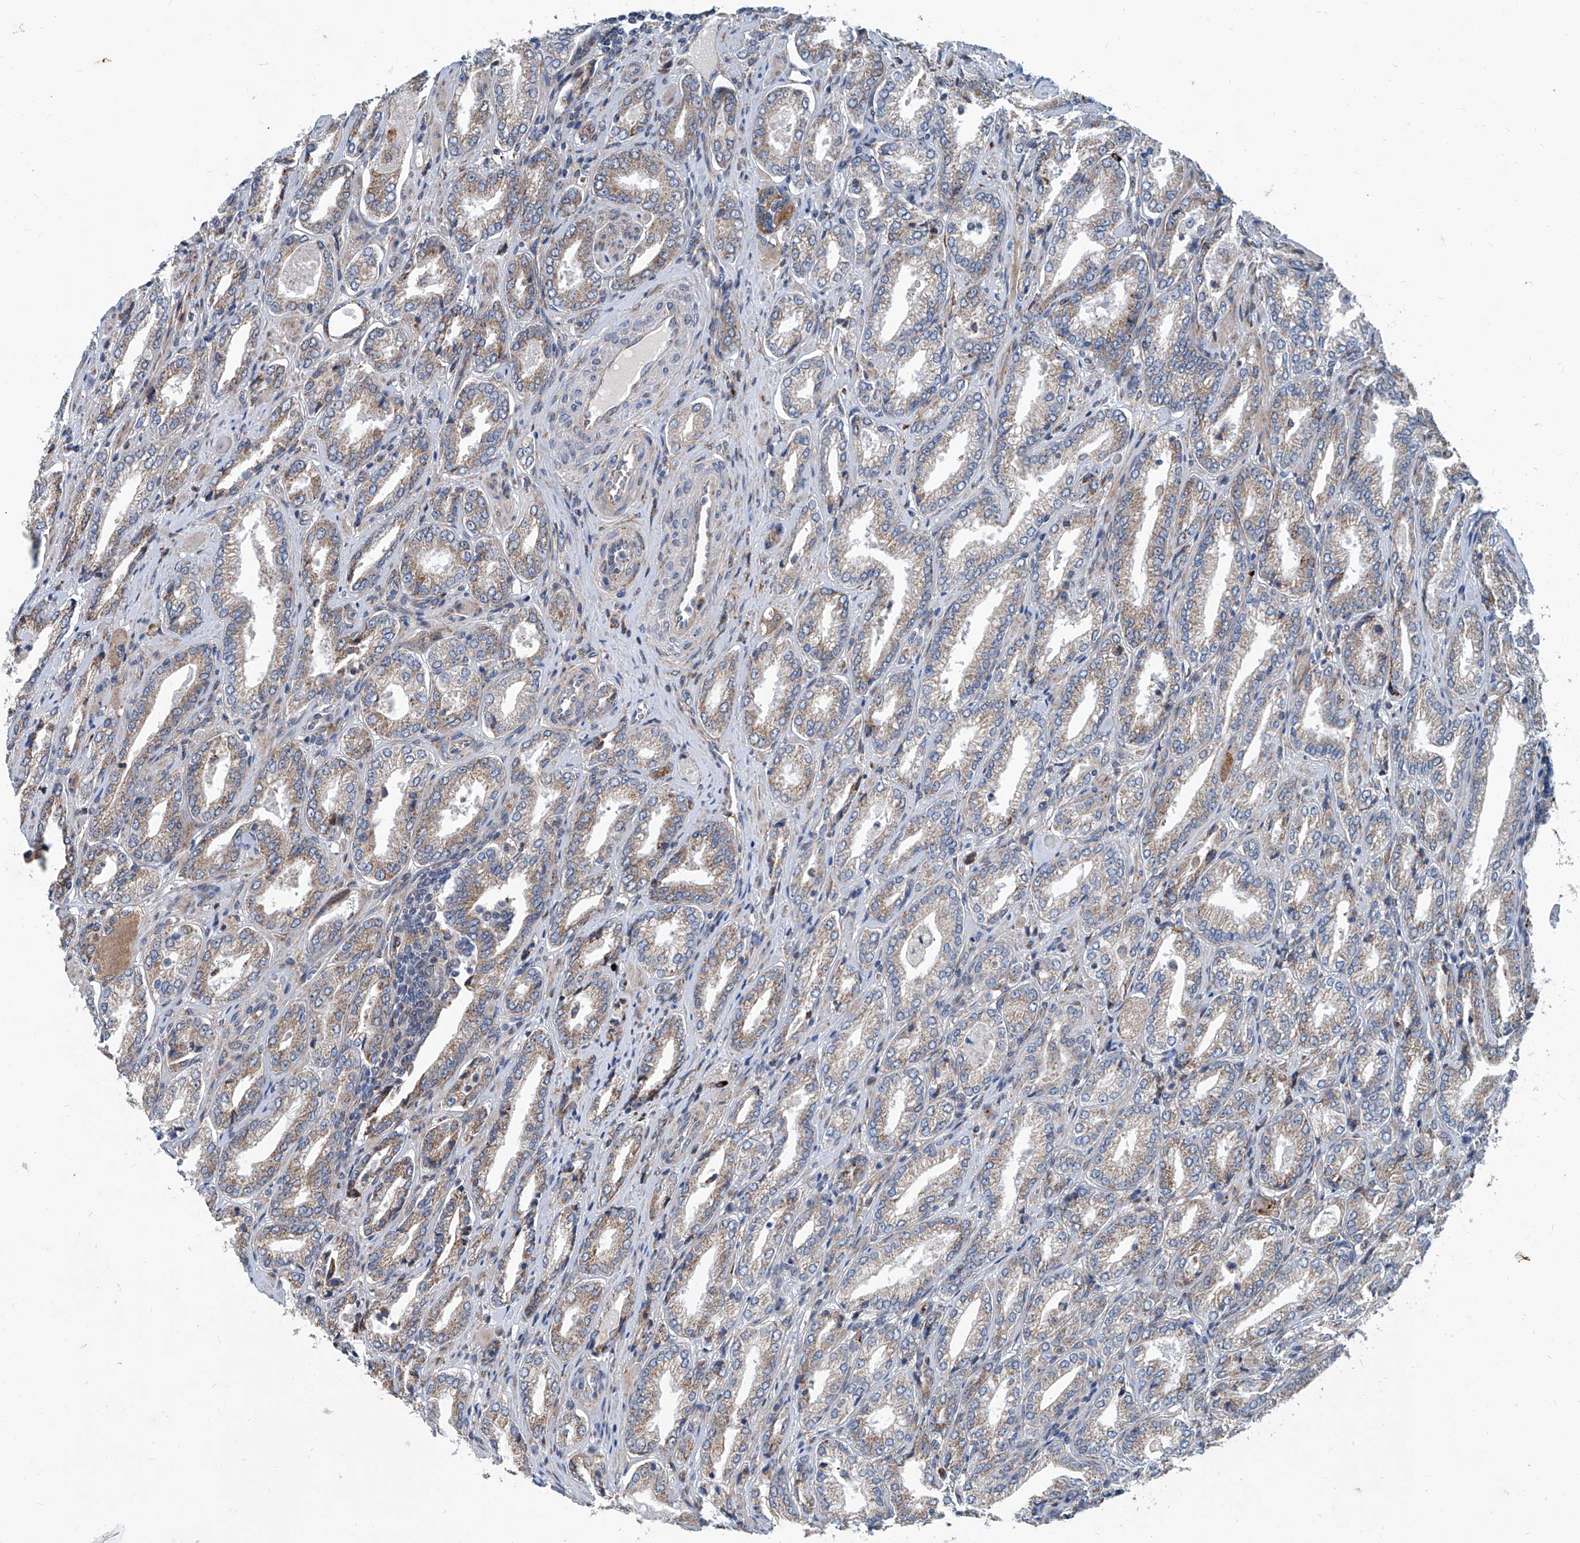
{"staining": {"intensity": "weak", "quantity": "25%-75%", "location": "cytoplasmic/membranous"}, "tissue": "prostate cancer", "cell_type": "Tumor cells", "image_type": "cancer", "snomed": [{"axis": "morphology", "description": "Adenocarcinoma, Low grade"}, {"axis": "topography", "description": "Prostate"}], "caption": "A brown stain highlights weak cytoplasmic/membranous expression of a protein in prostate cancer (low-grade adenocarcinoma) tumor cells.", "gene": "USP48", "patient": {"sex": "male", "age": 62}}